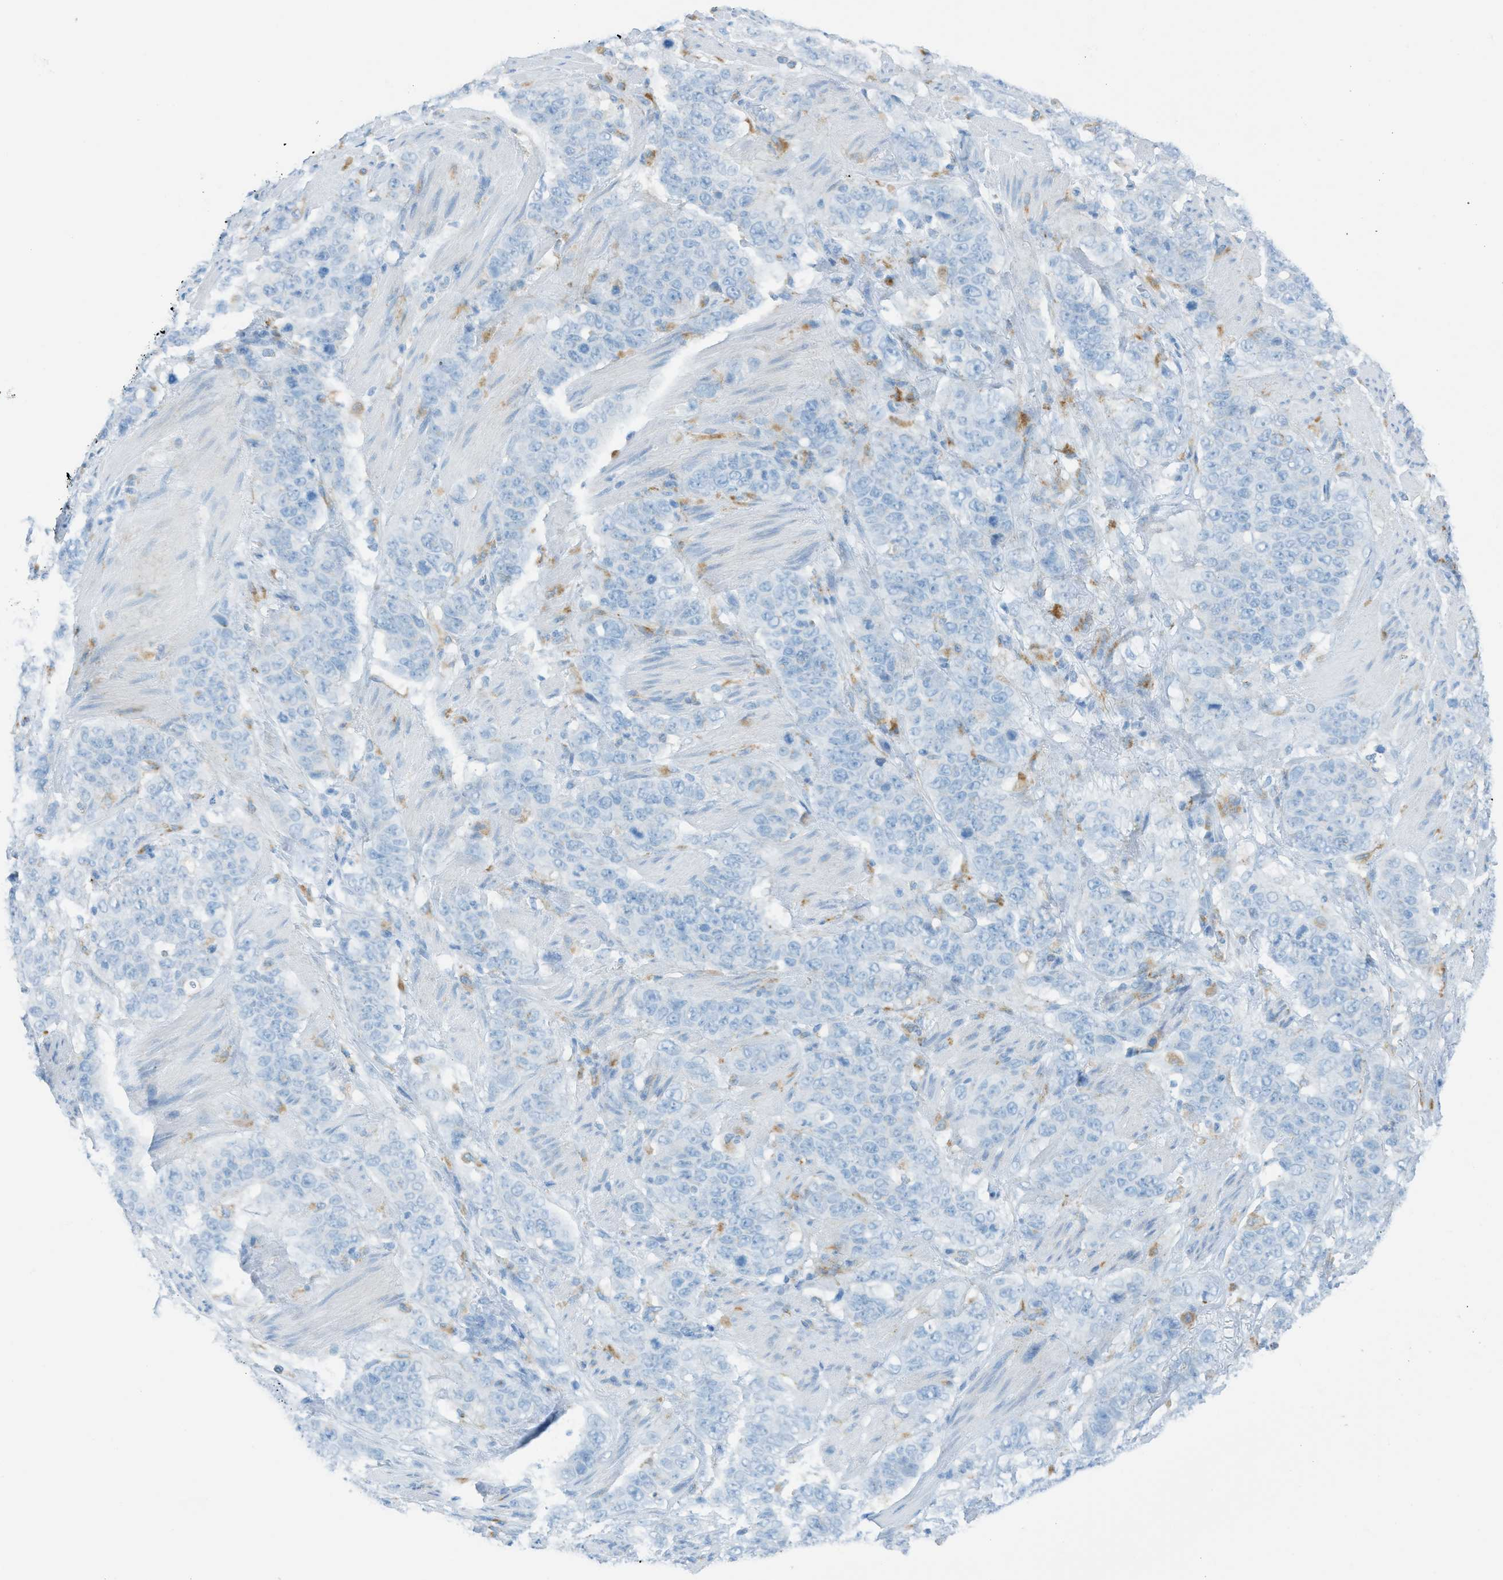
{"staining": {"intensity": "negative", "quantity": "none", "location": "none"}, "tissue": "stomach cancer", "cell_type": "Tumor cells", "image_type": "cancer", "snomed": [{"axis": "morphology", "description": "Adenocarcinoma, NOS"}, {"axis": "topography", "description": "Stomach"}], "caption": "IHC photomicrograph of human stomach cancer stained for a protein (brown), which displays no expression in tumor cells.", "gene": "C21orf62", "patient": {"sex": "male", "age": 48}}